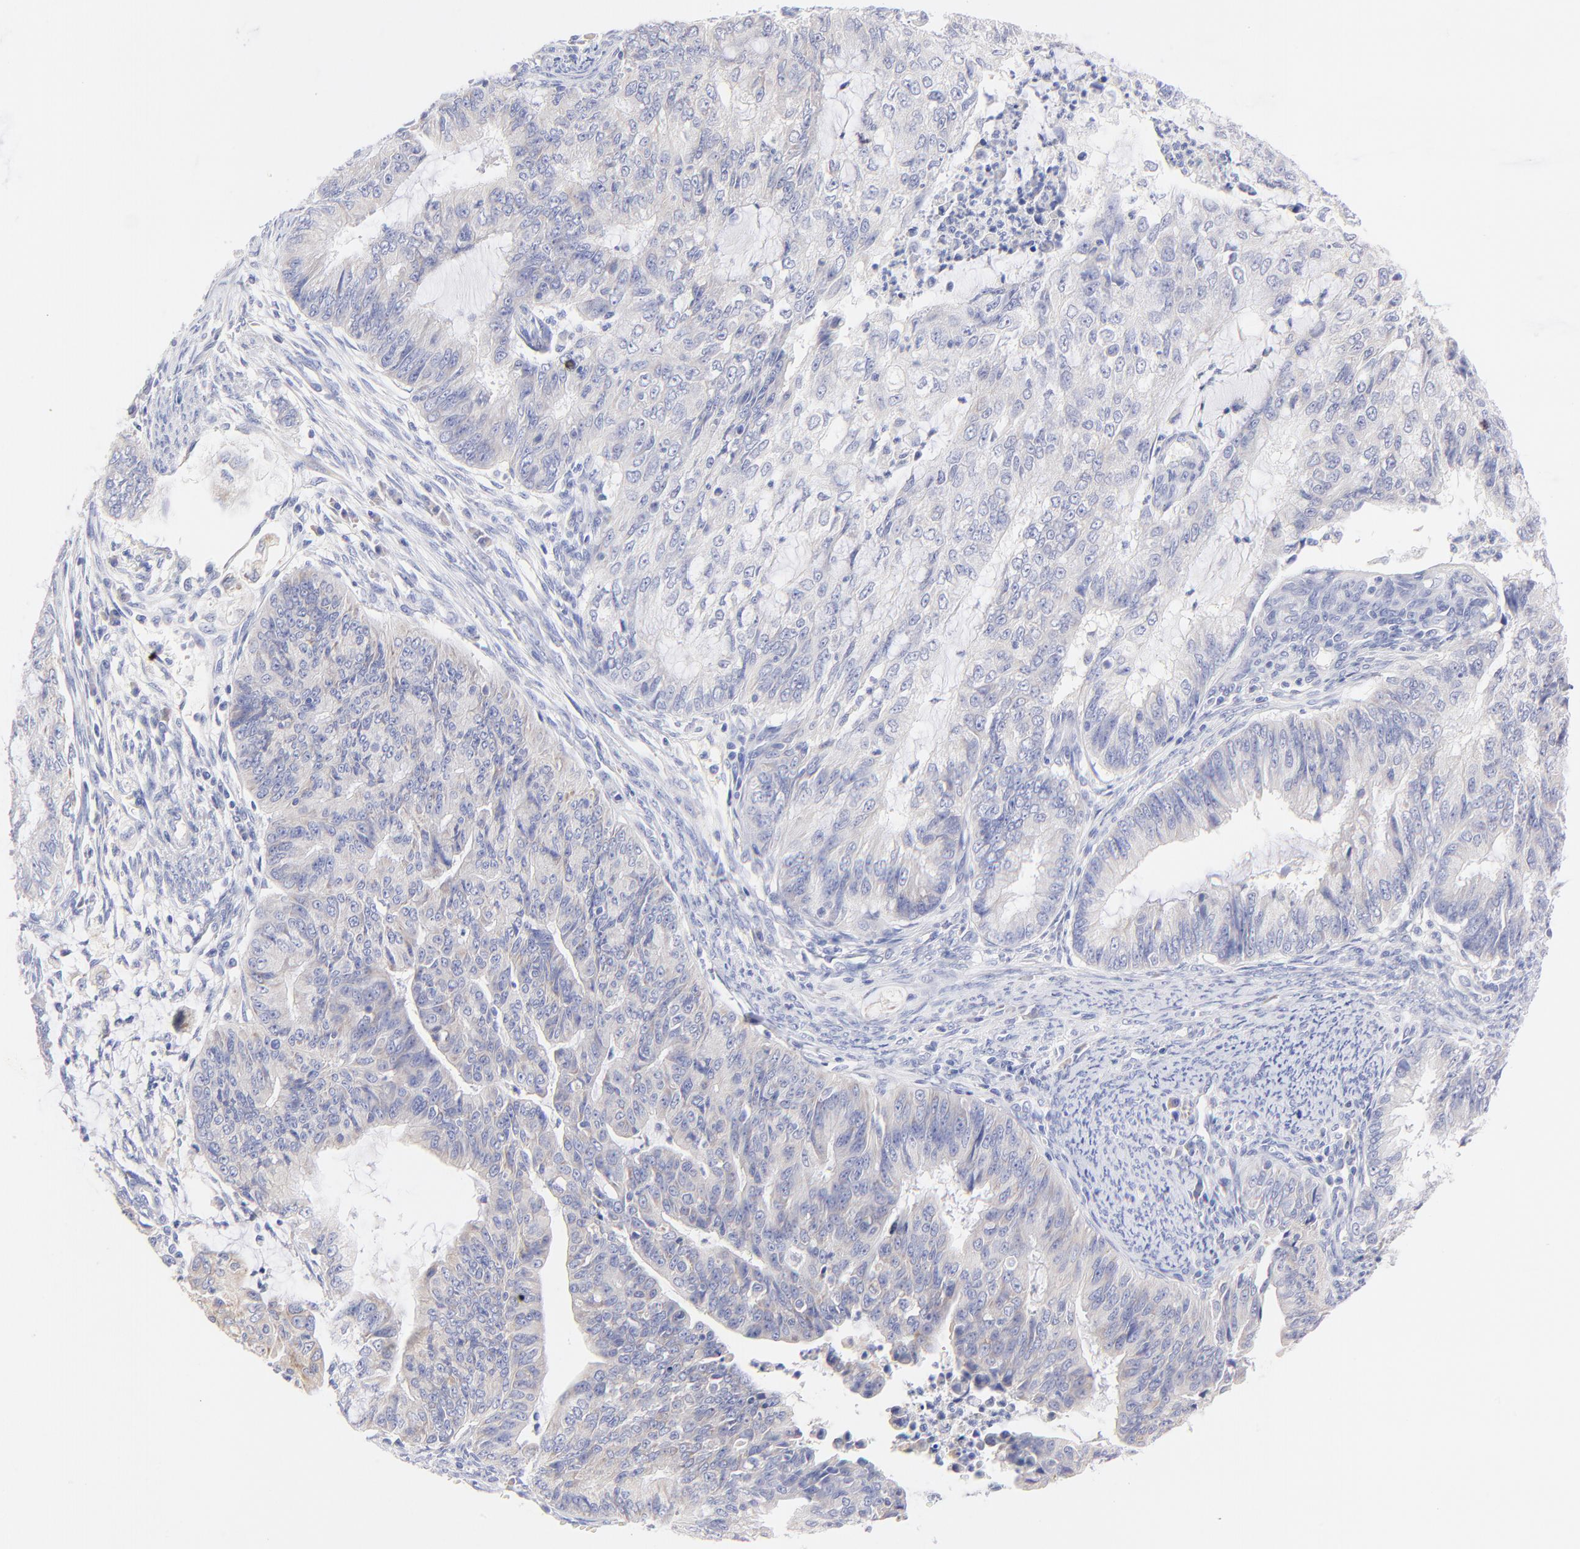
{"staining": {"intensity": "weak", "quantity": "<25%", "location": "cytoplasmic/membranous"}, "tissue": "endometrial cancer", "cell_type": "Tumor cells", "image_type": "cancer", "snomed": [{"axis": "morphology", "description": "Adenocarcinoma, NOS"}, {"axis": "topography", "description": "Endometrium"}], "caption": "This is a photomicrograph of immunohistochemistry (IHC) staining of endometrial cancer (adenocarcinoma), which shows no staining in tumor cells.", "gene": "EBP", "patient": {"sex": "female", "age": 75}}